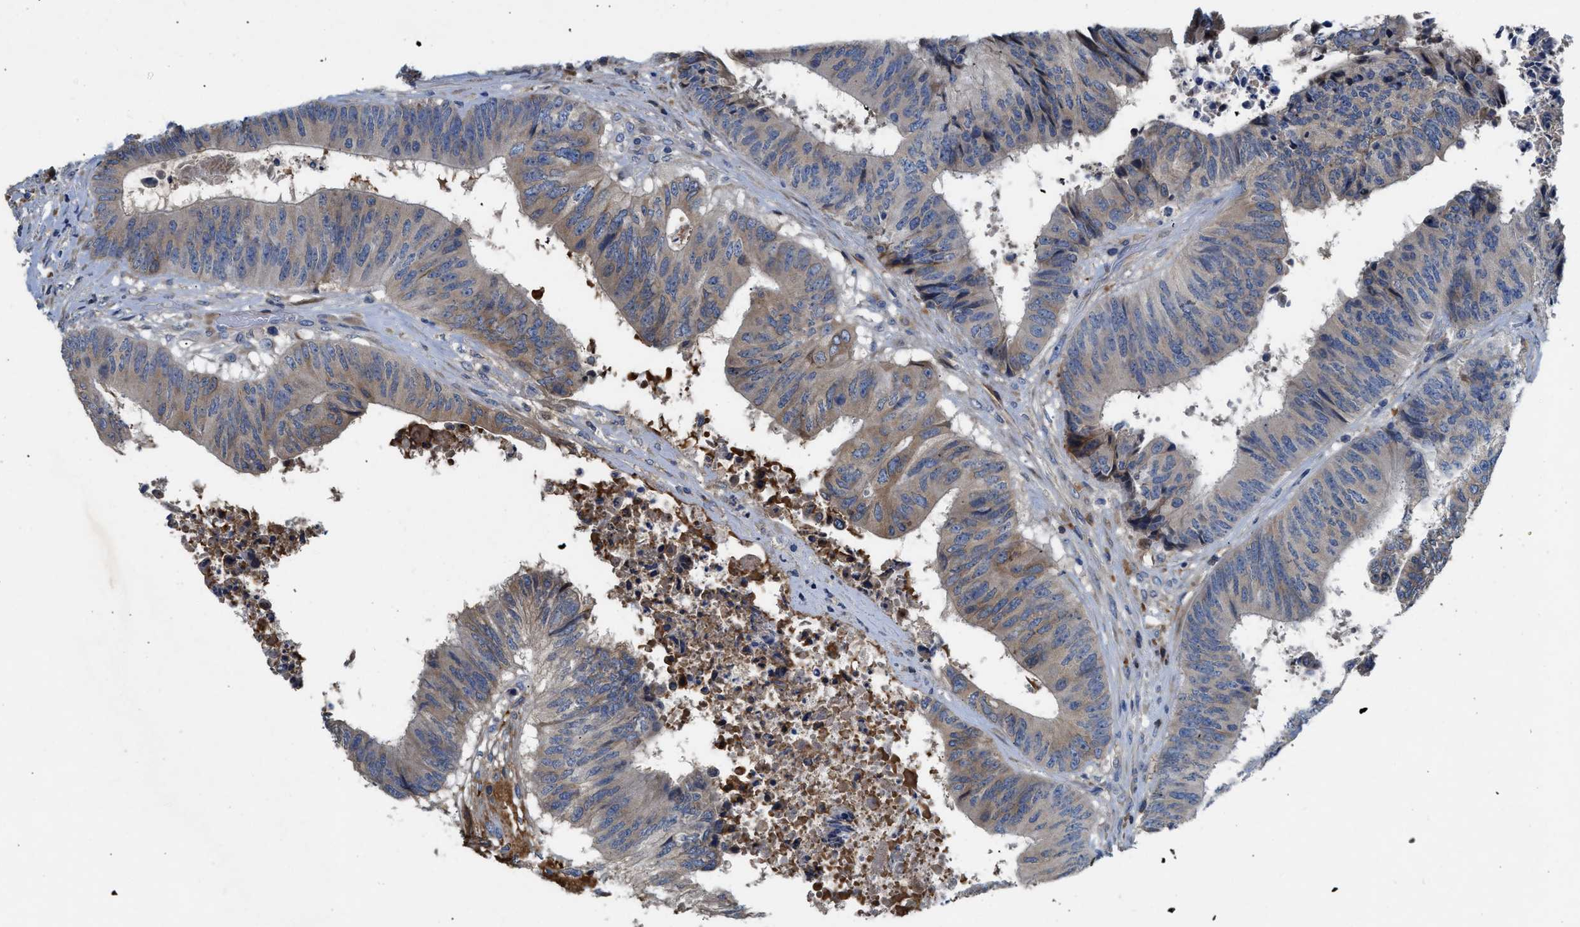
{"staining": {"intensity": "weak", "quantity": ">75%", "location": "cytoplasmic/membranous"}, "tissue": "colorectal cancer", "cell_type": "Tumor cells", "image_type": "cancer", "snomed": [{"axis": "morphology", "description": "Adenocarcinoma, NOS"}, {"axis": "topography", "description": "Rectum"}], "caption": "Immunohistochemistry (IHC) histopathology image of neoplastic tissue: human adenocarcinoma (colorectal) stained using immunohistochemistry reveals low levels of weak protein expression localized specifically in the cytoplasmic/membranous of tumor cells, appearing as a cytoplasmic/membranous brown color.", "gene": "GGCX", "patient": {"sex": "male", "age": 72}}